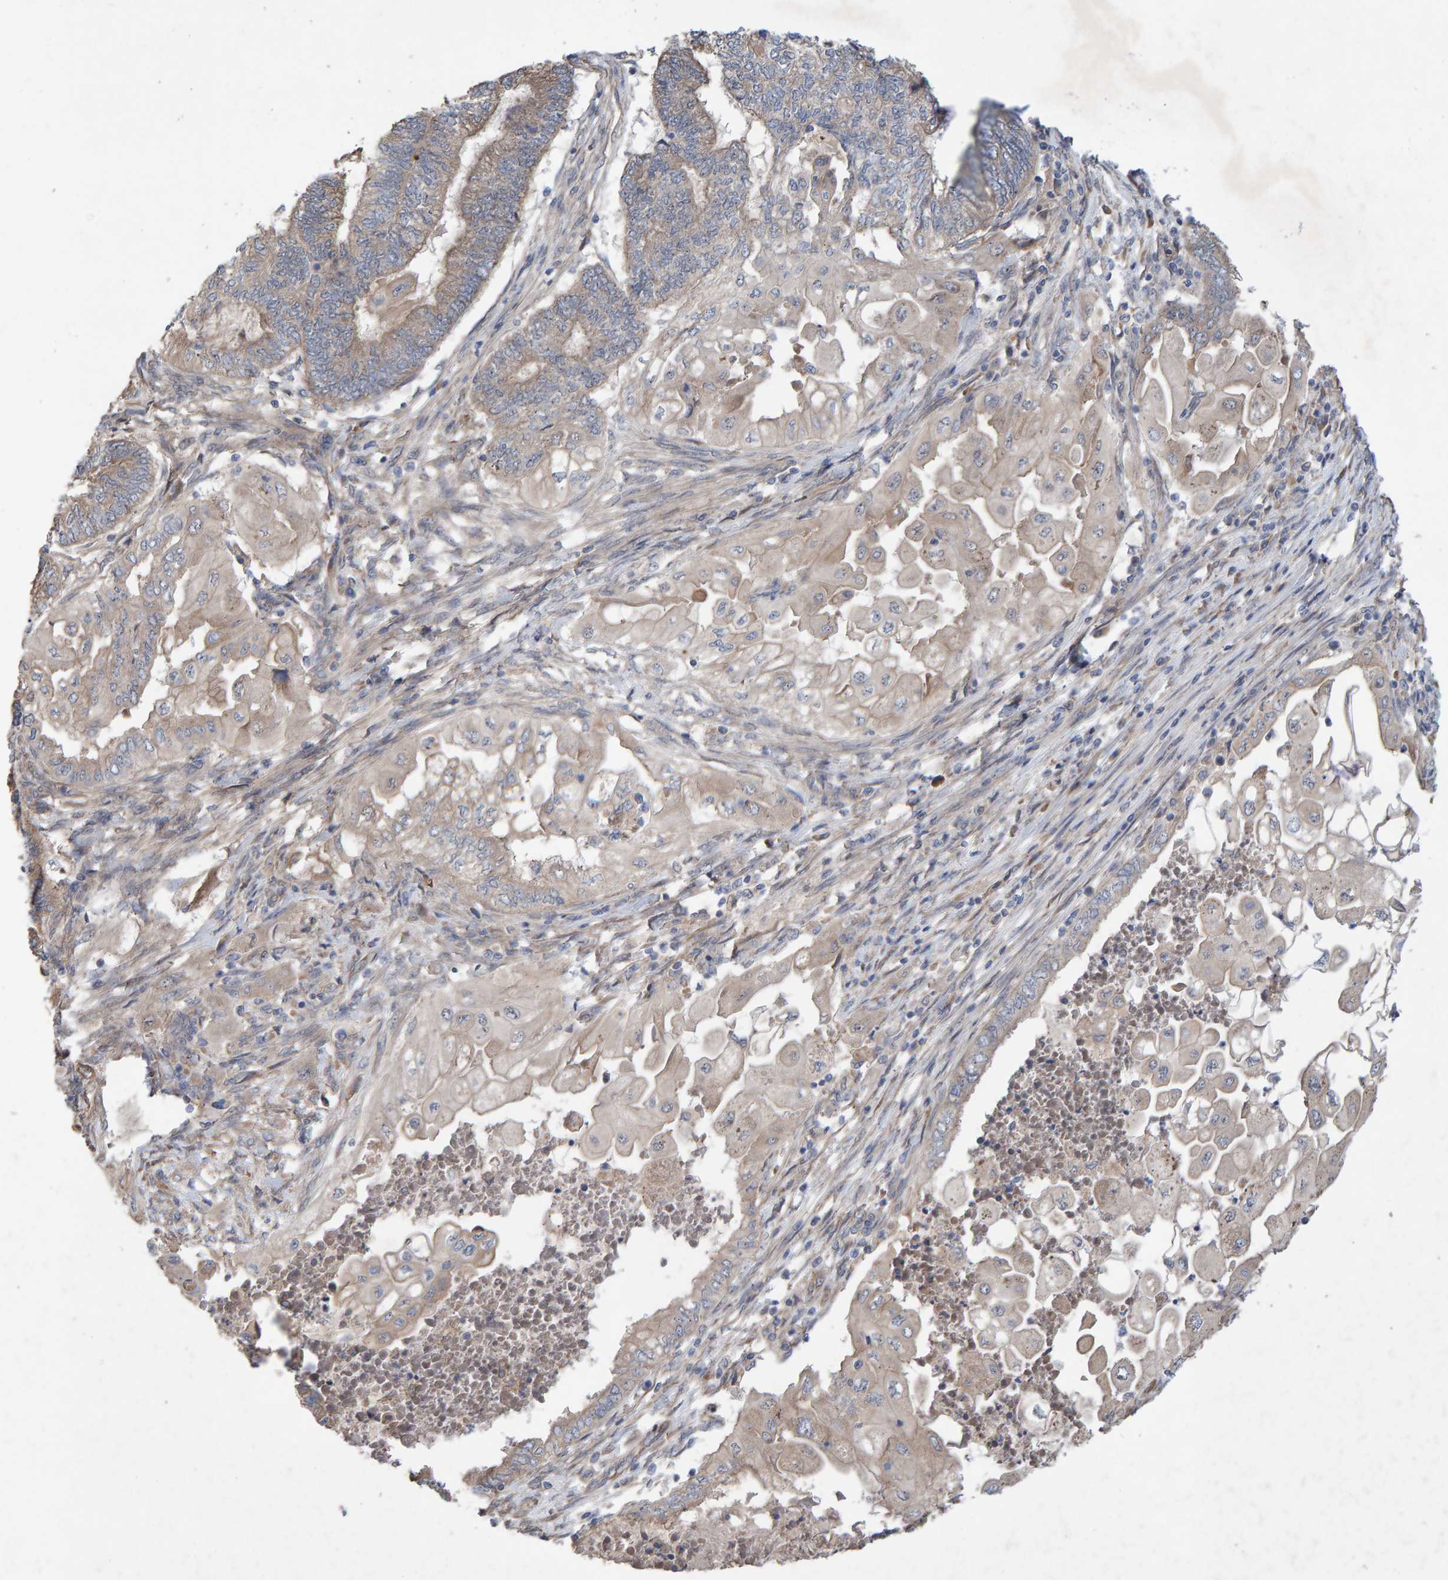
{"staining": {"intensity": "weak", "quantity": "25%-75%", "location": "cytoplasmic/membranous"}, "tissue": "endometrial cancer", "cell_type": "Tumor cells", "image_type": "cancer", "snomed": [{"axis": "morphology", "description": "Adenocarcinoma, NOS"}, {"axis": "topography", "description": "Uterus"}, {"axis": "topography", "description": "Endometrium"}], "caption": "A histopathology image showing weak cytoplasmic/membranous staining in about 25%-75% of tumor cells in endometrial cancer, as visualized by brown immunohistochemical staining.", "gene": "LRSAM1", "patient": {"sex": "female", "age": 70}}